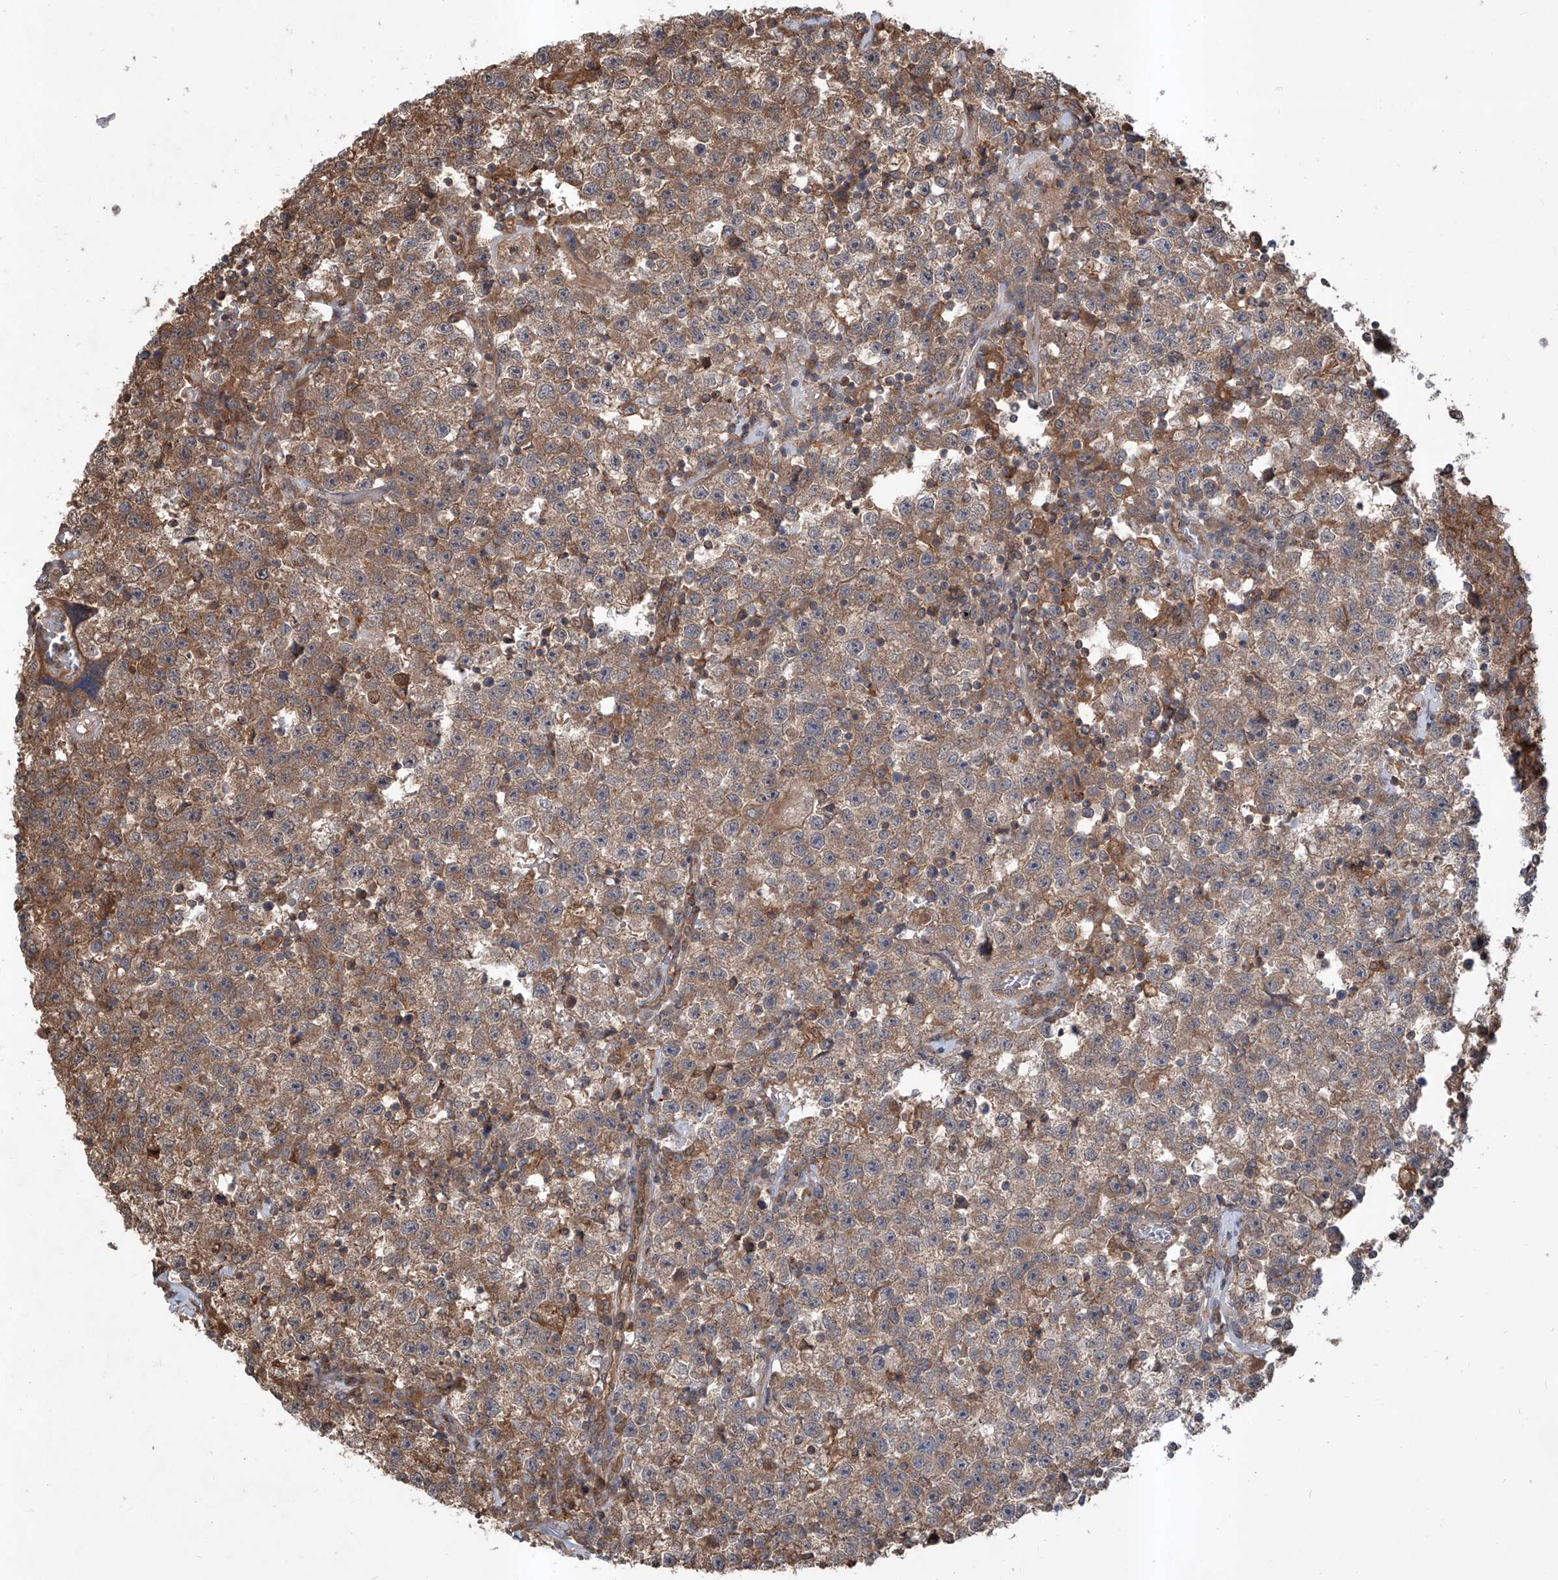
{"staining": {"intensity": "moderate", "quantity": ">75%", "location": "cytoplasmic/membranous"}, "tissue": "testis cancer", "cell_type": "Tumor cells", "image_type": "cancer", "snomed": [{"axis": "morphology", "description": "Seminoma, NOS"}, {"axis": "topography", "description": "Testis"}], "caption": "IHC histopathology image of neoplastic tissue: human testis cancer stained using IHC demonstrates medium levels of moderate protein expression localized specifically in the cytoplasmic/membranous of tumor cells, appearing as a cytoplasmic/membranous brown color.", "gene": "HOXC8", "patient": {"sex": "male", "age": 22}}